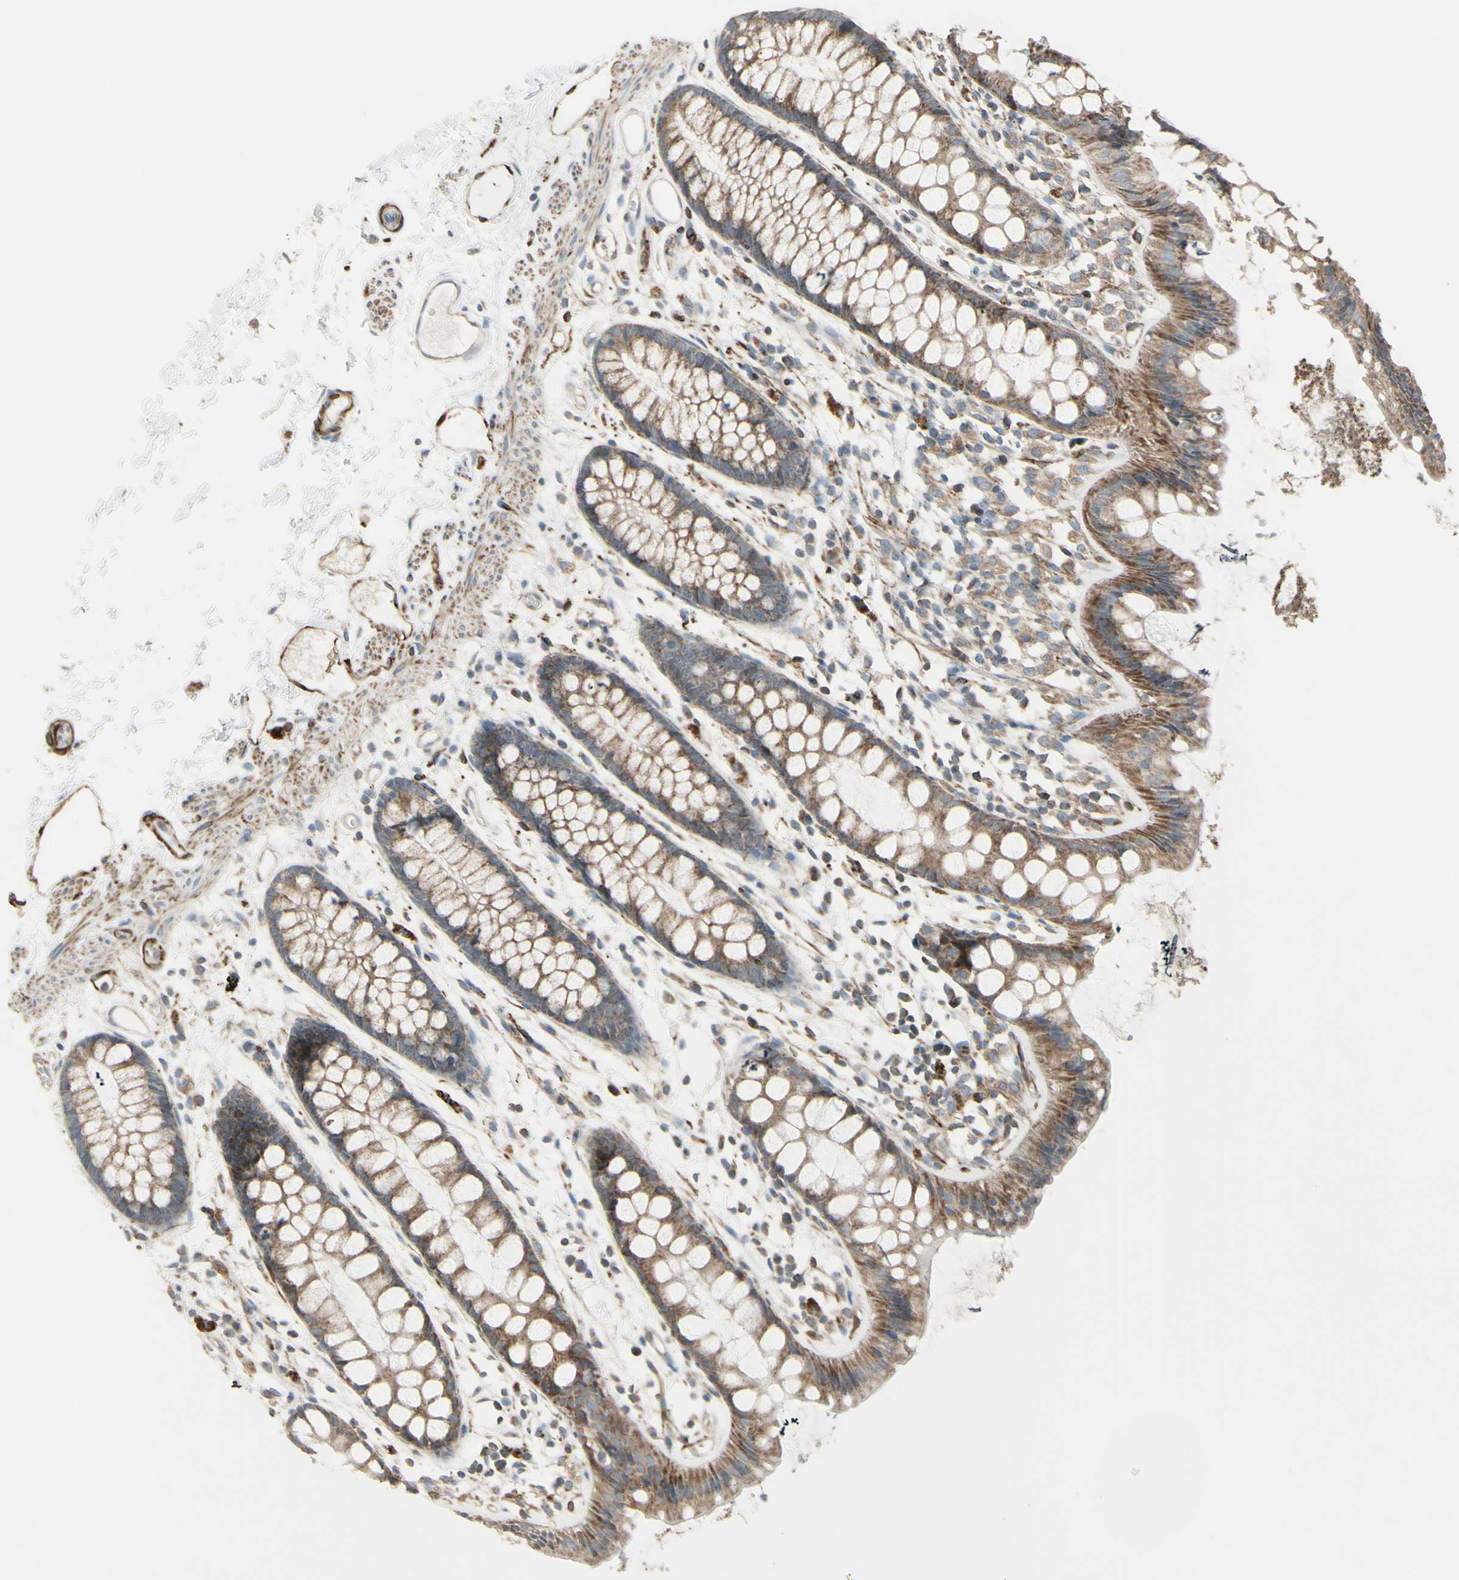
{"staining": {"intensity": "moderate", "quantity": "25%-75%", "location": "cytoplasmic/membranous"}, "tissue": "rectum", "cell_type": "Glandular cells", "image_type": "normal", "snomed": [{"axis": "morphology", "description": "Normal tissue, NOS"}, {"axis": "topography", "description": "Rectum"}], "caption": "Immunohistochemical staining of normal human rectum displays medium levels of moderate cytoplasmic/membranous positivity in approximately 25%-75% of glandular cells. (Stains: DAB in brown, nuclei in blue, Microscopy: brightfield microscopy at high magnification).", "gene": "FAM171B", "patient": {"sex": "female", "age": 66}}